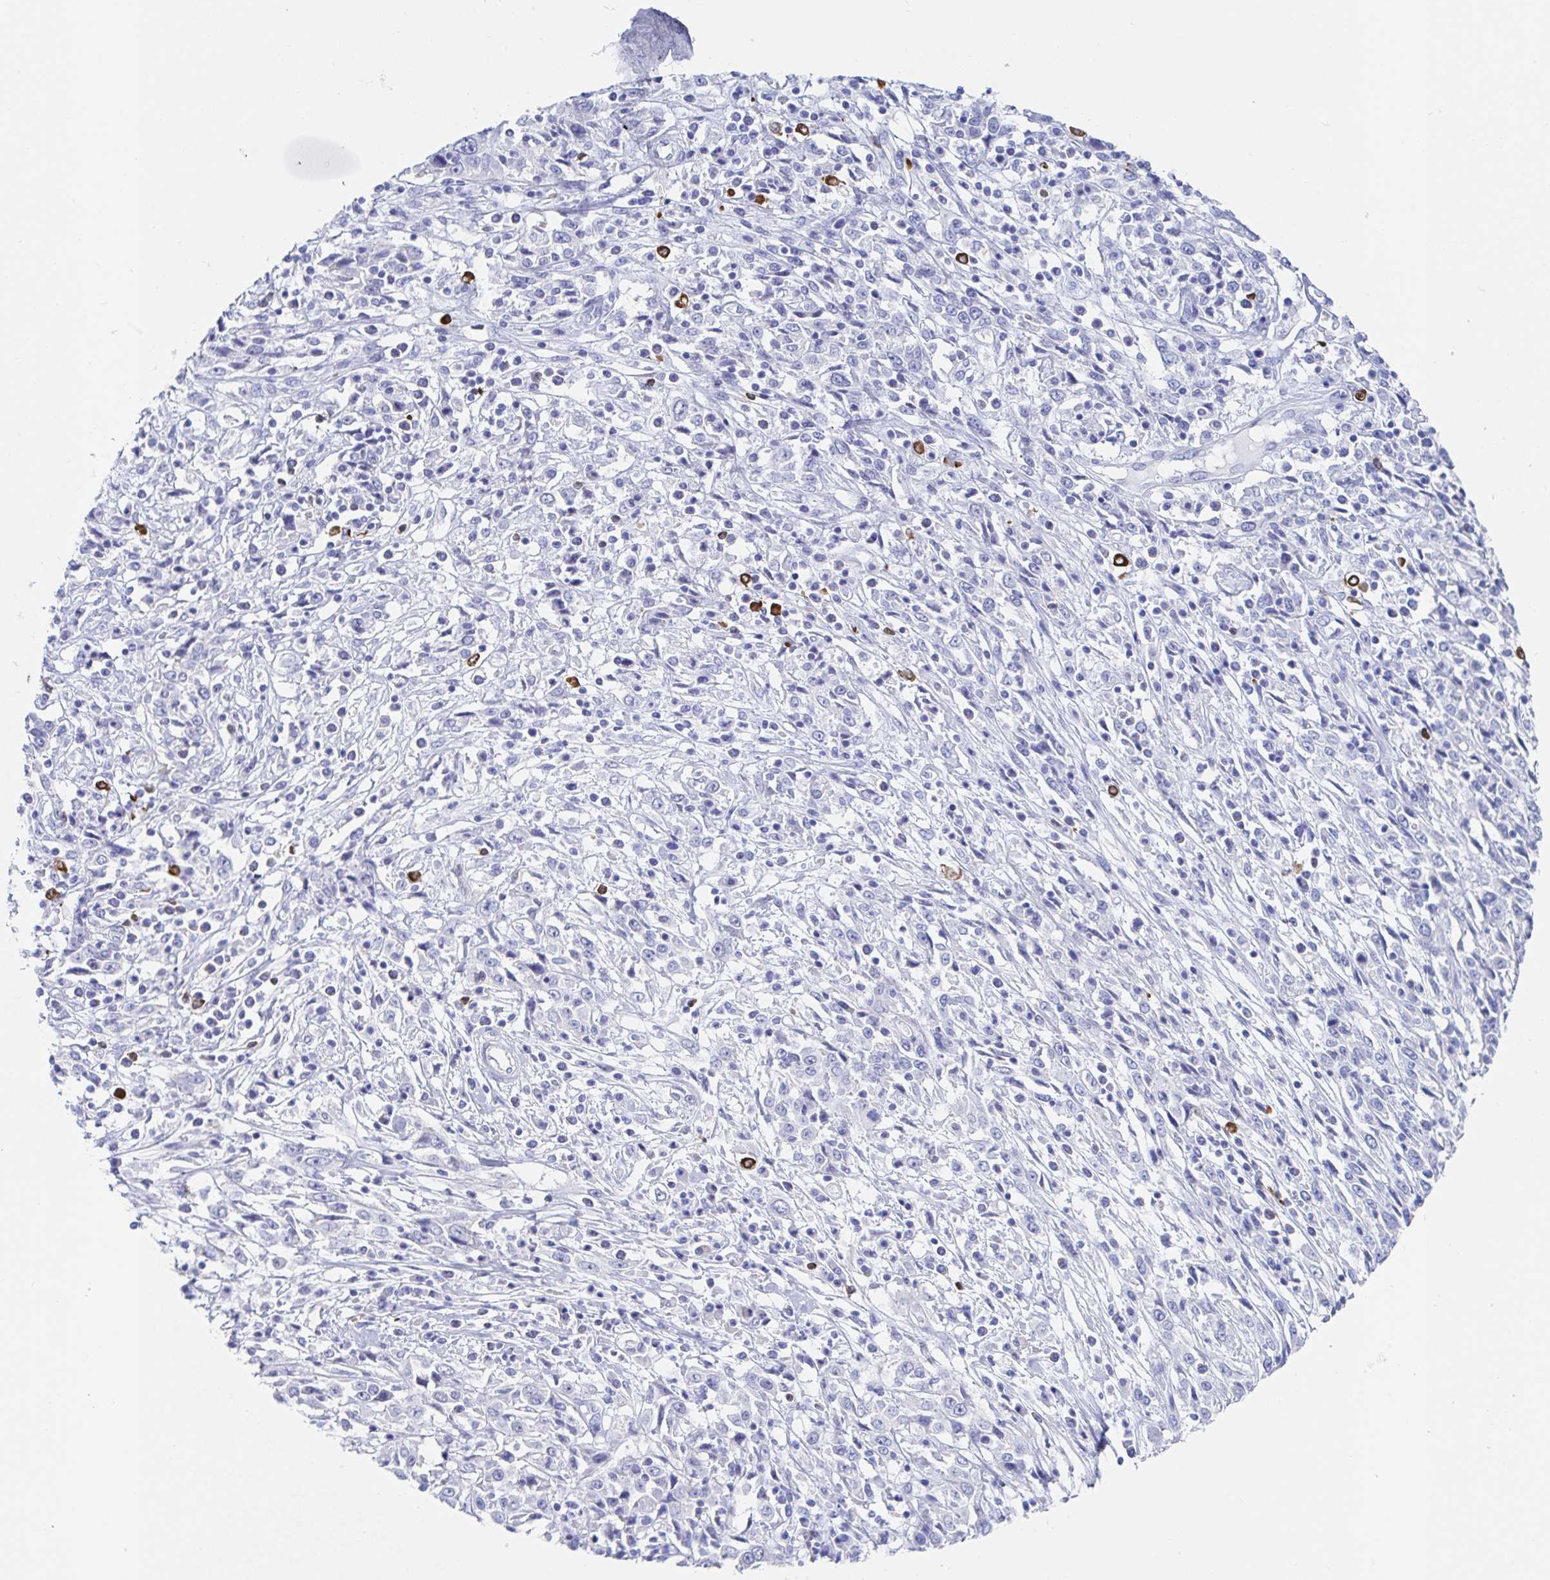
{"staining": {"intensity": "negative", "quantity": "none", "location": "none"}, "tissue": "cervical cancer", "cell_type": "Tumor cells", "image_type": "cancer", "snomed": [{"axis": "morphology", "description": "Adenocarcinoma, NOS"}, {"axis": "topography", "description": "Cervix"}], "caption": "This micrograph is of cervical cancer (adenocarcinoma) stained with IHC to label a protein in brown with the nuclei are counter-stained blue. There is no staining in tumor cells. (Brightfield microscopy of DAB immunohistochemistry (IHC) at high magnification).", "gene": "PACSIN1", "patient": {"sex": "female", "age": 40}}